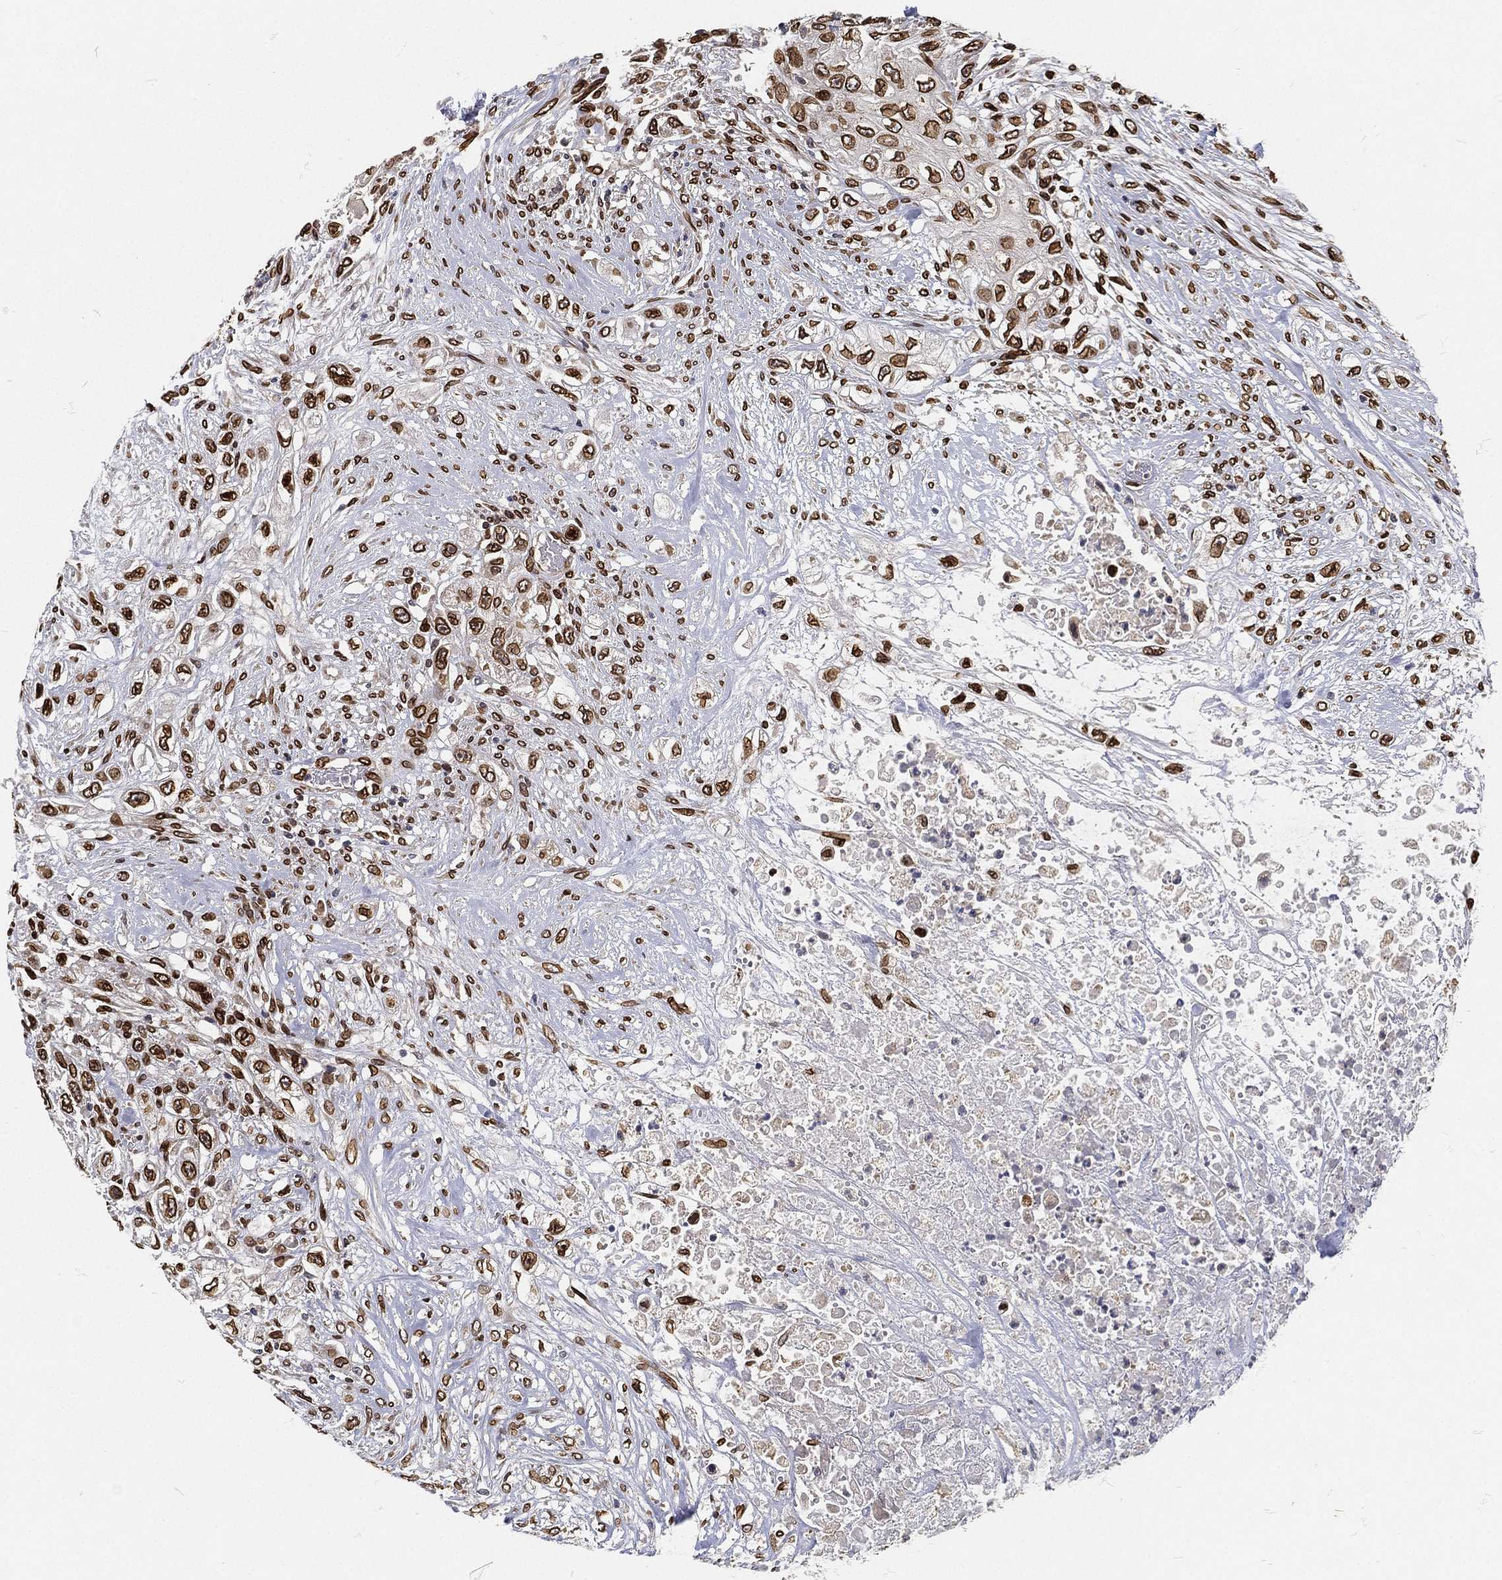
{"staining": {"intensity": "strong", "quantity": ">75%", "location": "cytoplasmic/membranous,nuclear"}, "tissue": "urothelial cancer", "cell_type": "Tumor cells", "image_type": "cancer", "snomed": [{"axis": "morphology", "description": "Urothelial carcinoma, High grade"}, {"axis": "topography", "description": "Urinary bladder"}], "caption": "A high amount of strong cytoplasmic/membranous and nuclear positivity is appreciated in approximately >75% of tumor cells in urothelial cancer tissue. (DAB (3,3'-diaminobenzidine) IHC, brown staining for protein, blue staining for nuclei).", "gene": "PALB2", "patient": {"sex": "female", "age": 56}}